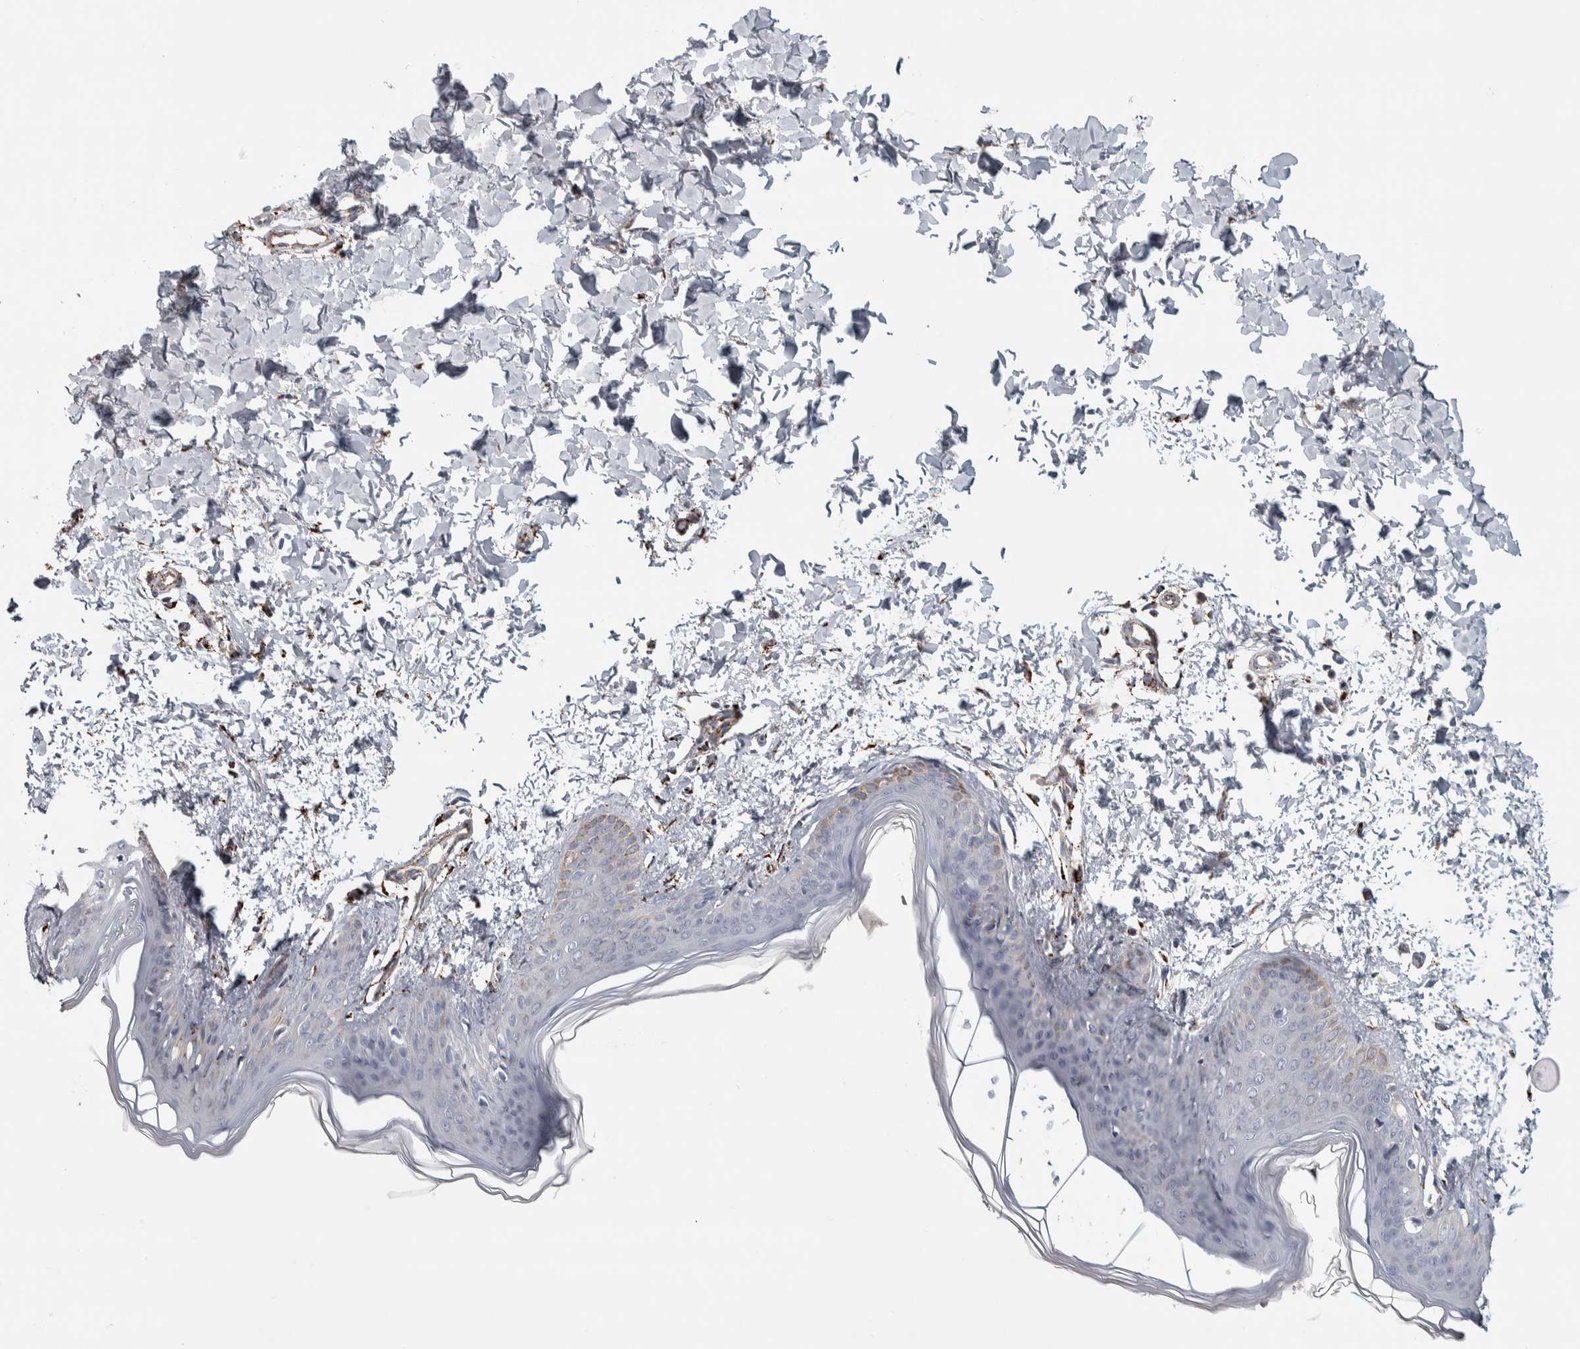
{"staining": {"intensity": "moderate", "quantity": "25%-75%", "location": "cytoplasmic/membranous"}, "tissue": "skin", "cell_type": "Fibroblasts", "image_type": "normal", "snomed": [{"axis": "morphology", "description": "Normal tissue, NOS"}, {"axis": "topography", "description": "Skin"}], "caption": "Immunohistochemical staining of unremarkable human skin displays 25%-75% levels of moderate cytoplasmic/membranous protein staining in approximately 25%-75% of fibroblasts.", "gene": "FAM78A", "patient": {"sex": "female", "age": 17}}